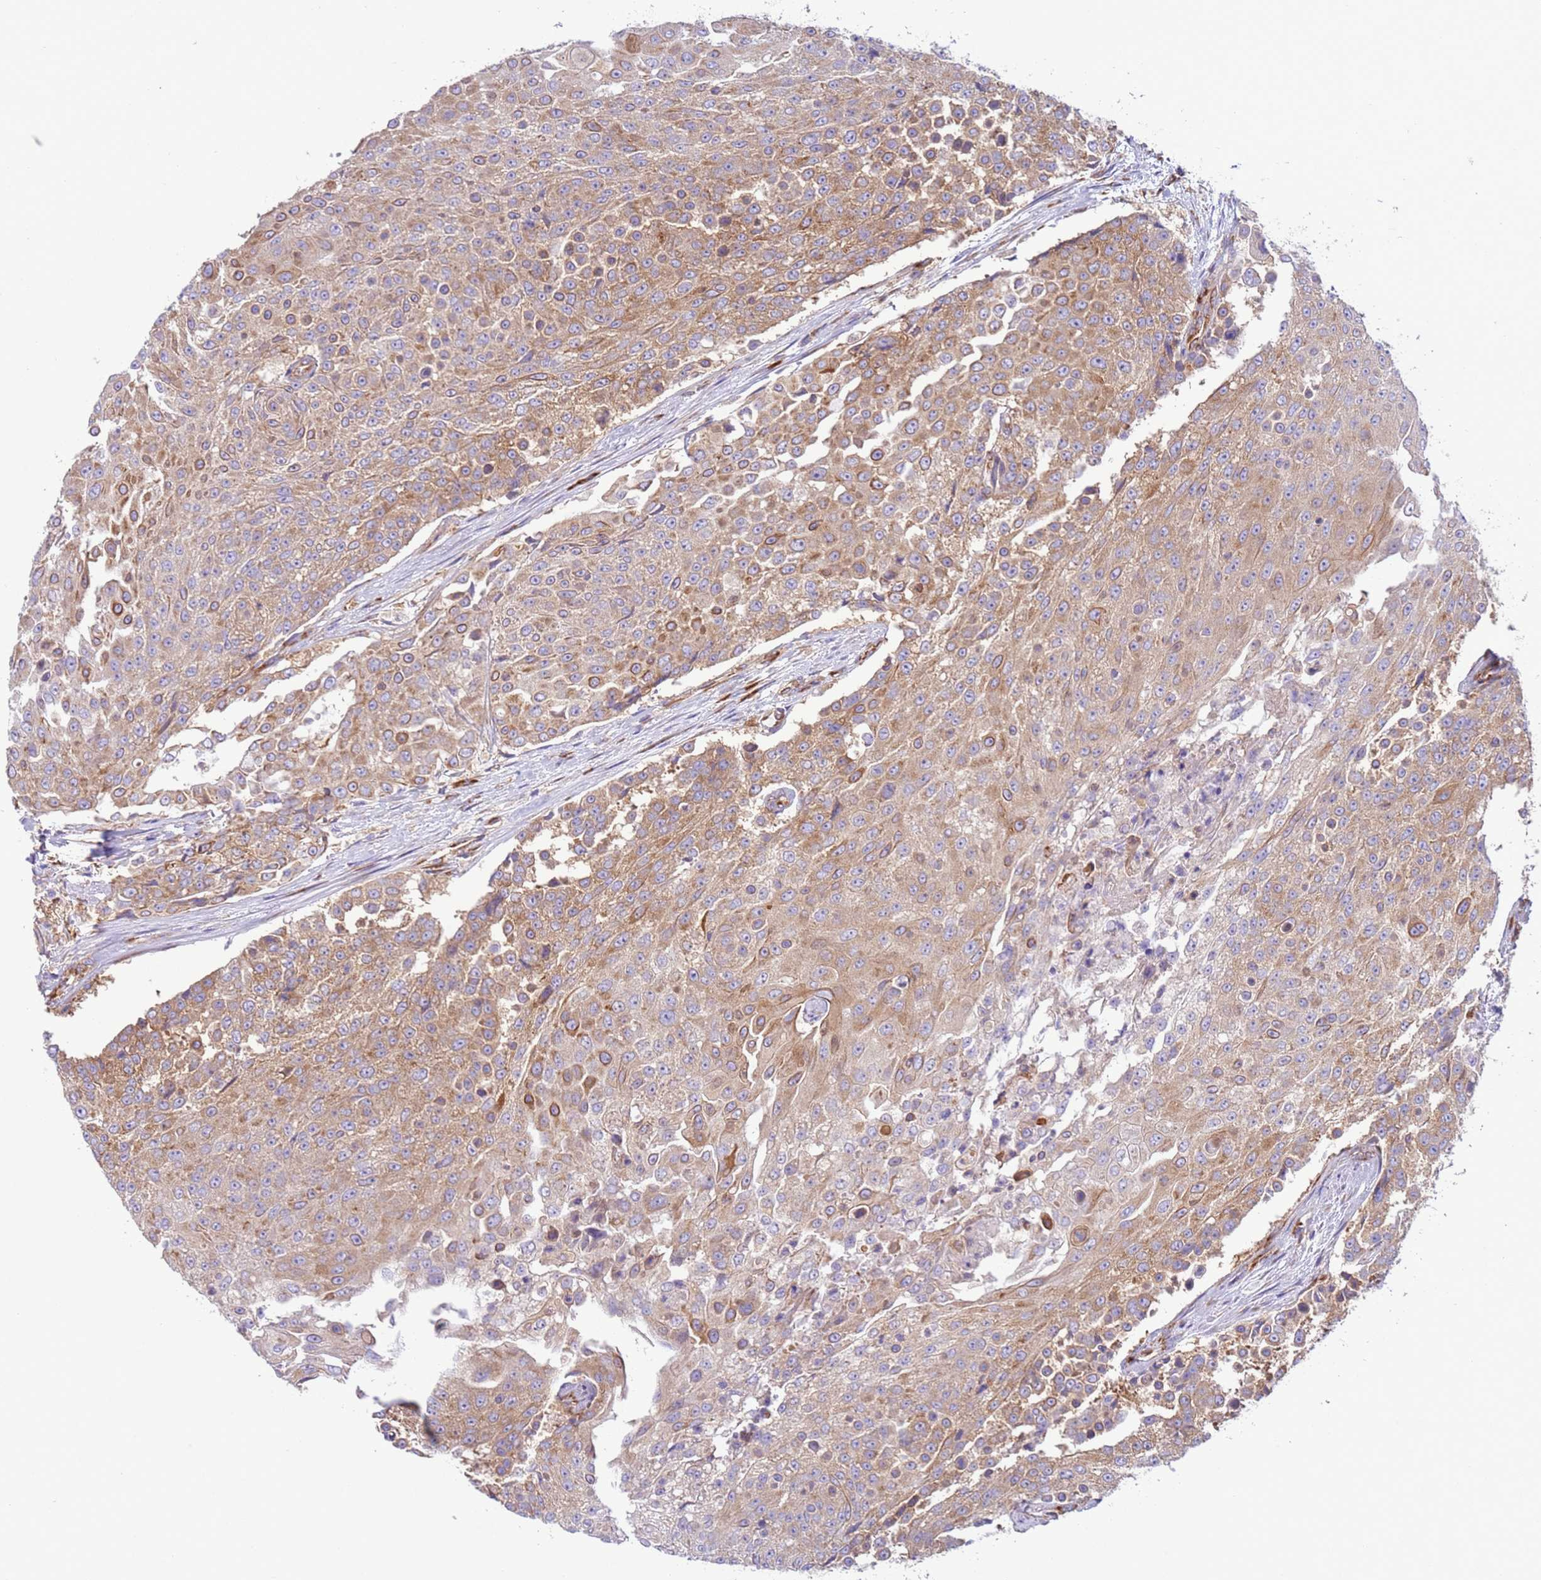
{"staining": {"intensity": "moderate", "quantity": ">75%", "location": "cytoplasmic/membranous"}, "tissue": "urothelial cancer", "cell_type": "Tumor cells", "image_type": "cancer", "snomed": [{"axis": "morphology", "description": "Urothelial carcinoma, High grade"}, {"axis": "topography", "description": "Urinary bladder"}], "caption": "Brown immunohistochemical staining in human urothelial carcinoma (high-grade) demonstrates moderate cytoplasmic/membranous staining in approximately >75% of tumor cells.", "gene": "VARS1", "patient": {"sex": "female", "age": 63}}